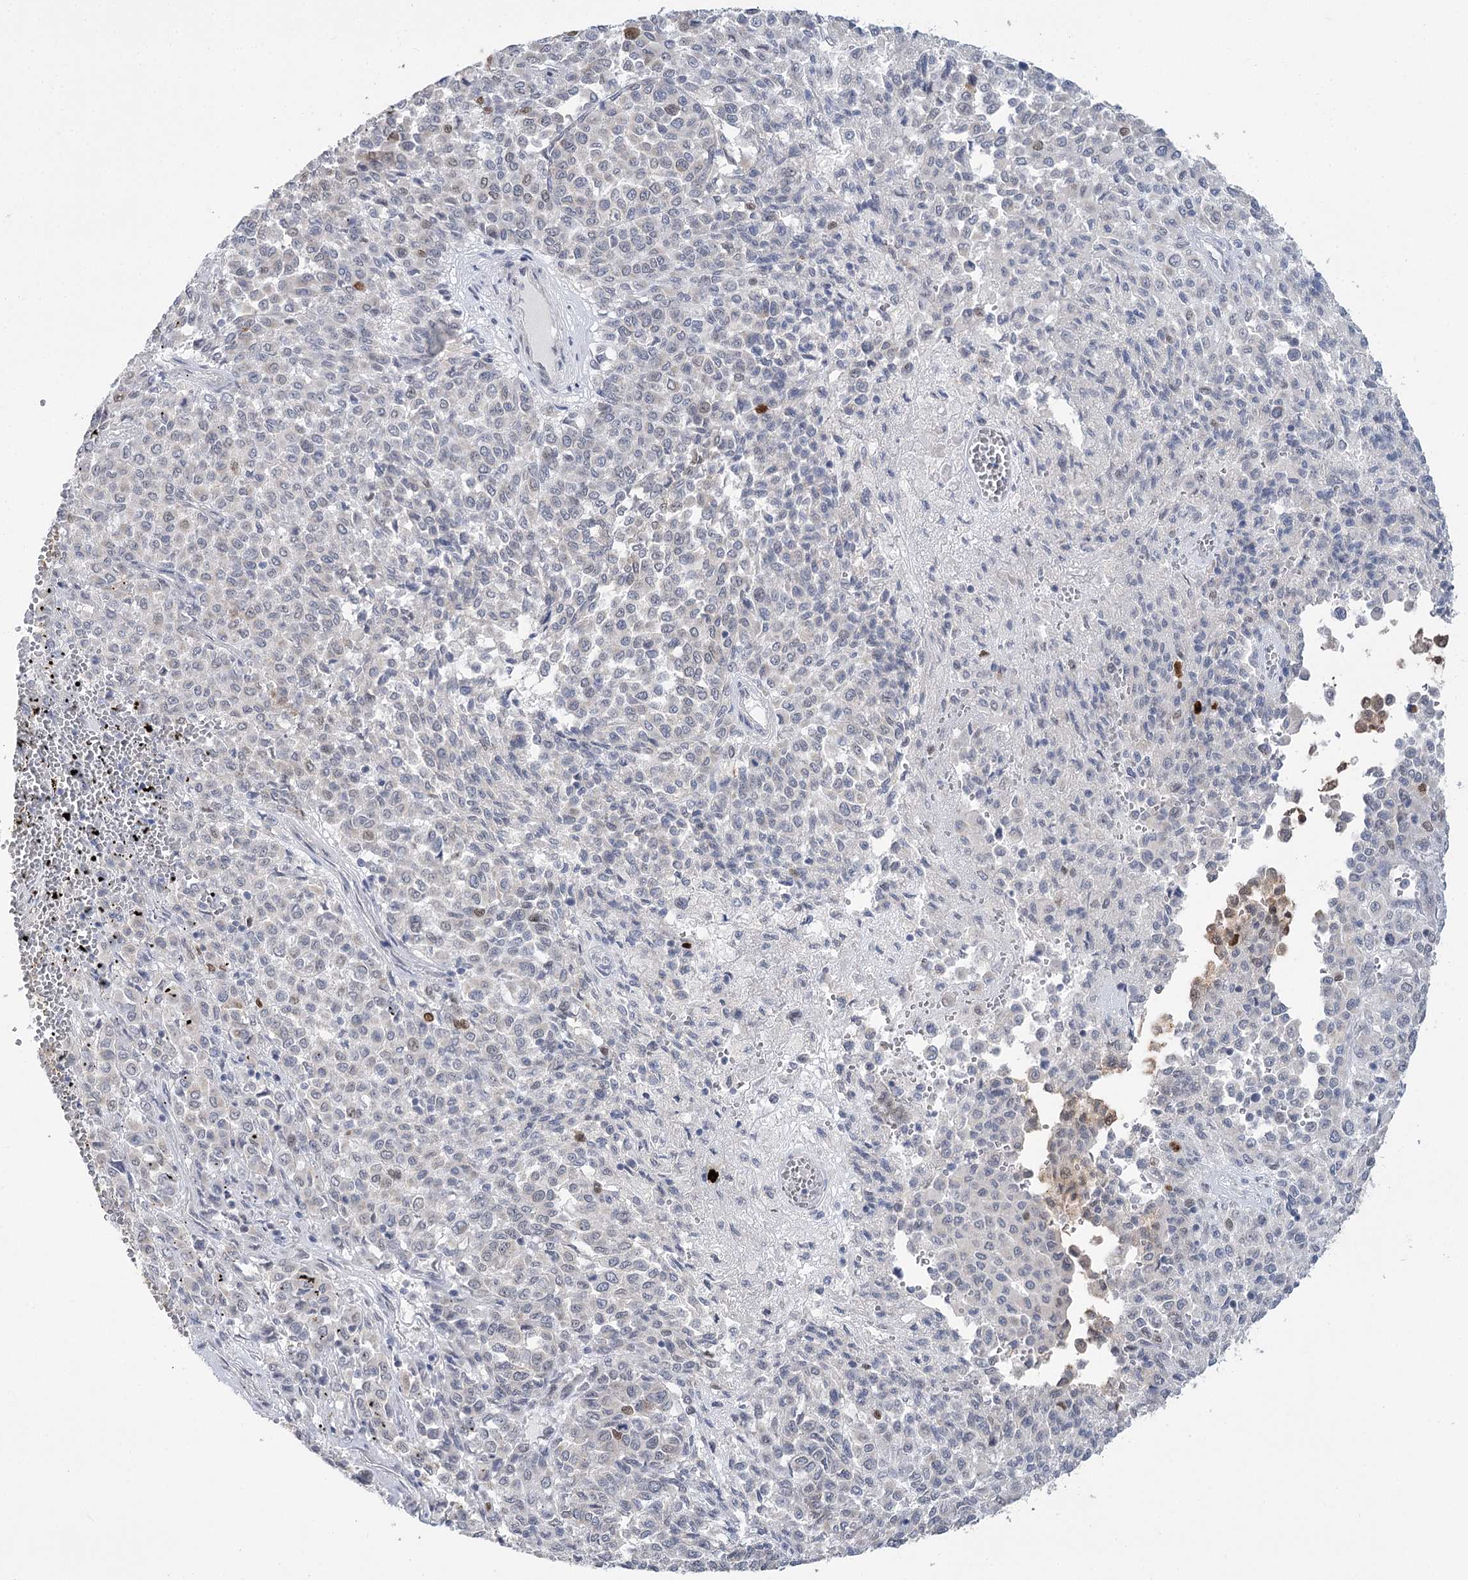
{"staining": {"intensity": "negative", "quantity": "none", "location": "none"}, "tissue": "melanoma", "cell_type": "Tumor cells", "image_type": "cancer", "snomed": [{"axis": "morphology", "description": "Malignant melanoma, Metastatic site"}, {"axis": "topography", "description": "Pancreas"}], "caption": "Tumor cells are negative for brown protein staining in malignant melanoma (metastatic site).", "gene": "PHYHIPL", "patient": {"sex": "female", "age": 30}}